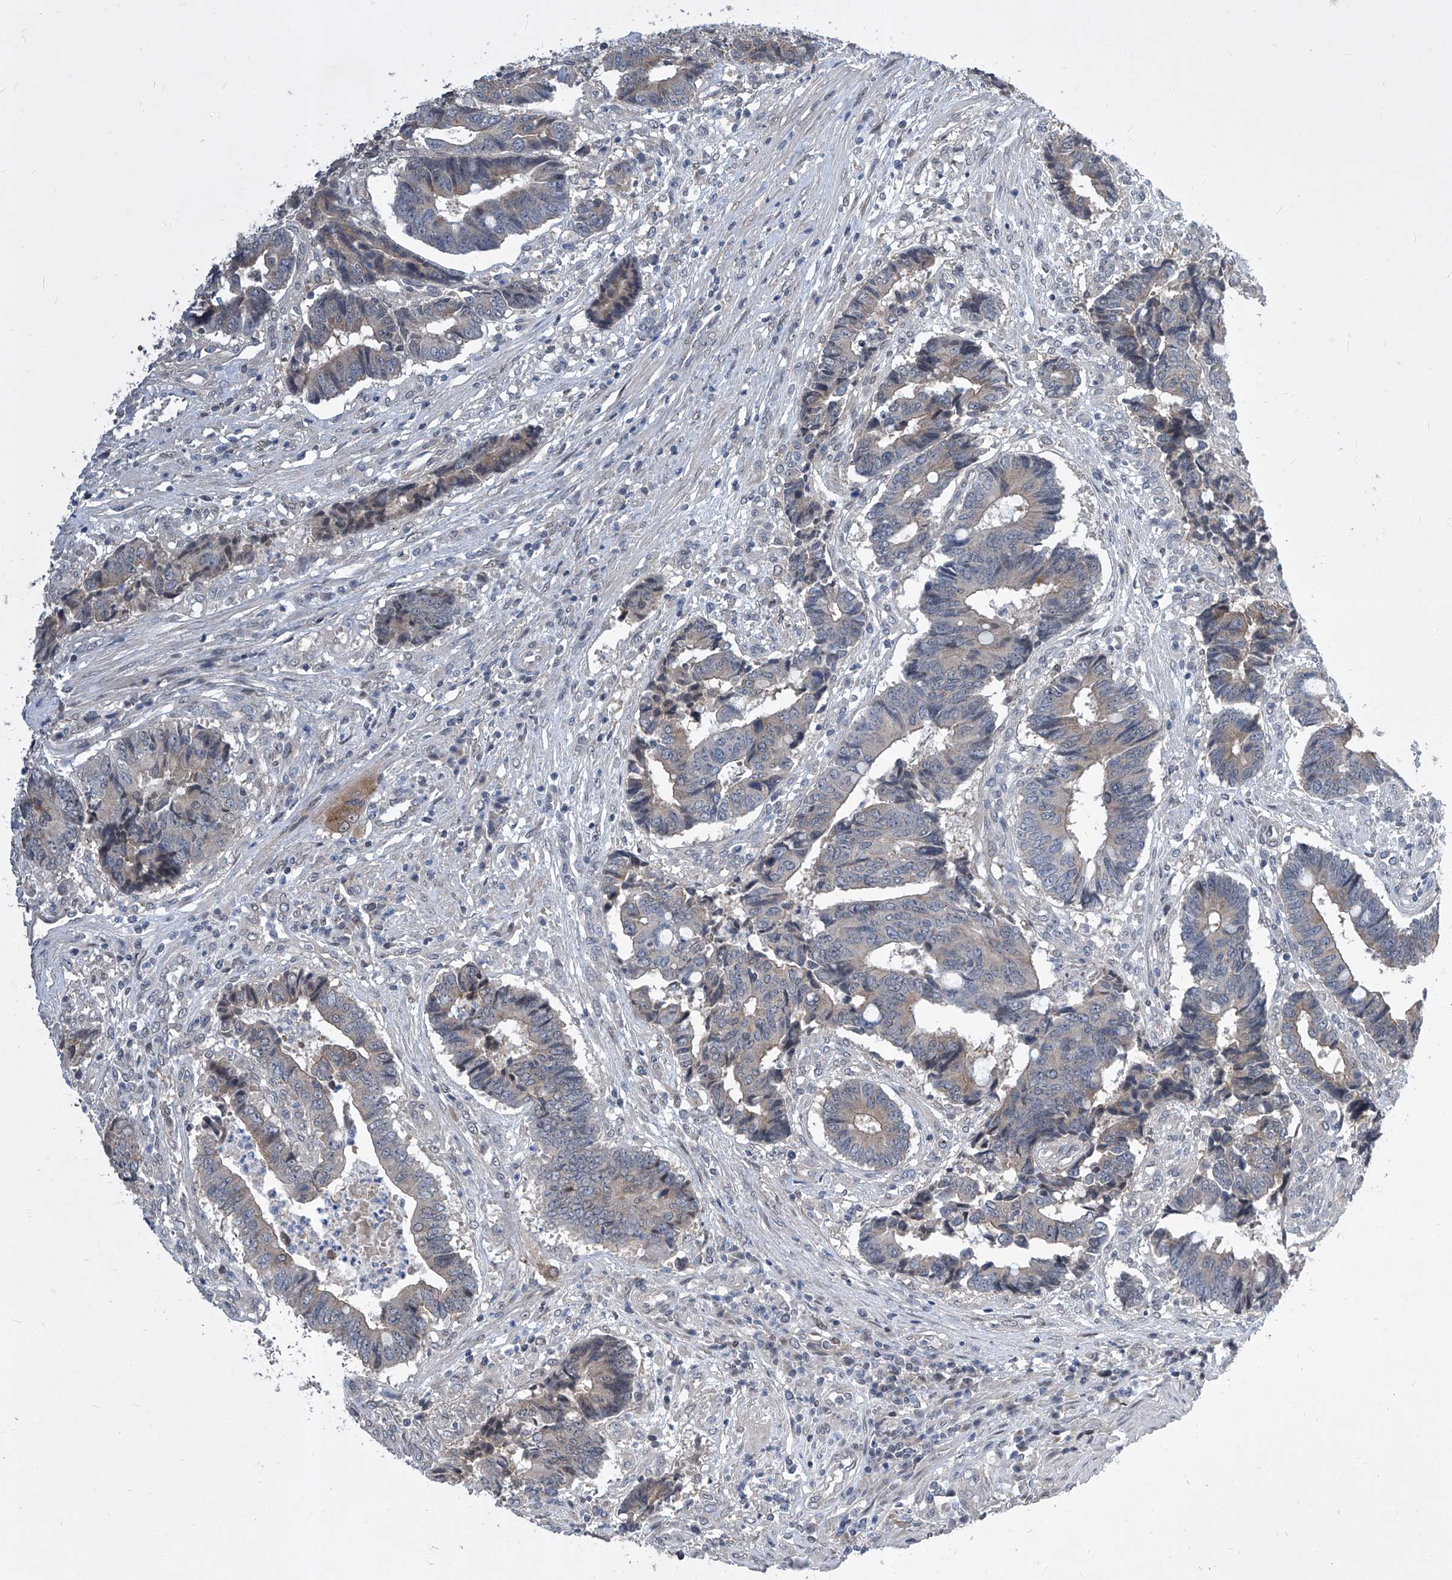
{"staining": {"intensity": "weak", "quantity": "<25%", "location": "cytoplasmic/membranous"}, "tissue": "colorectal cancer", "cell_type": "Tumor cells", "image_type": "cancer", "snomed": [{"axis": "morphology", "description": "Adenocarcinoma, NOS"}, {"axis": "topography", "description": "Rectum"}], "caption": "Tumor cells show no significant positivity in colorectal adenocarcinoma.", "gene": "CETN2", "patient": {"sex": "male", "age": 84}}